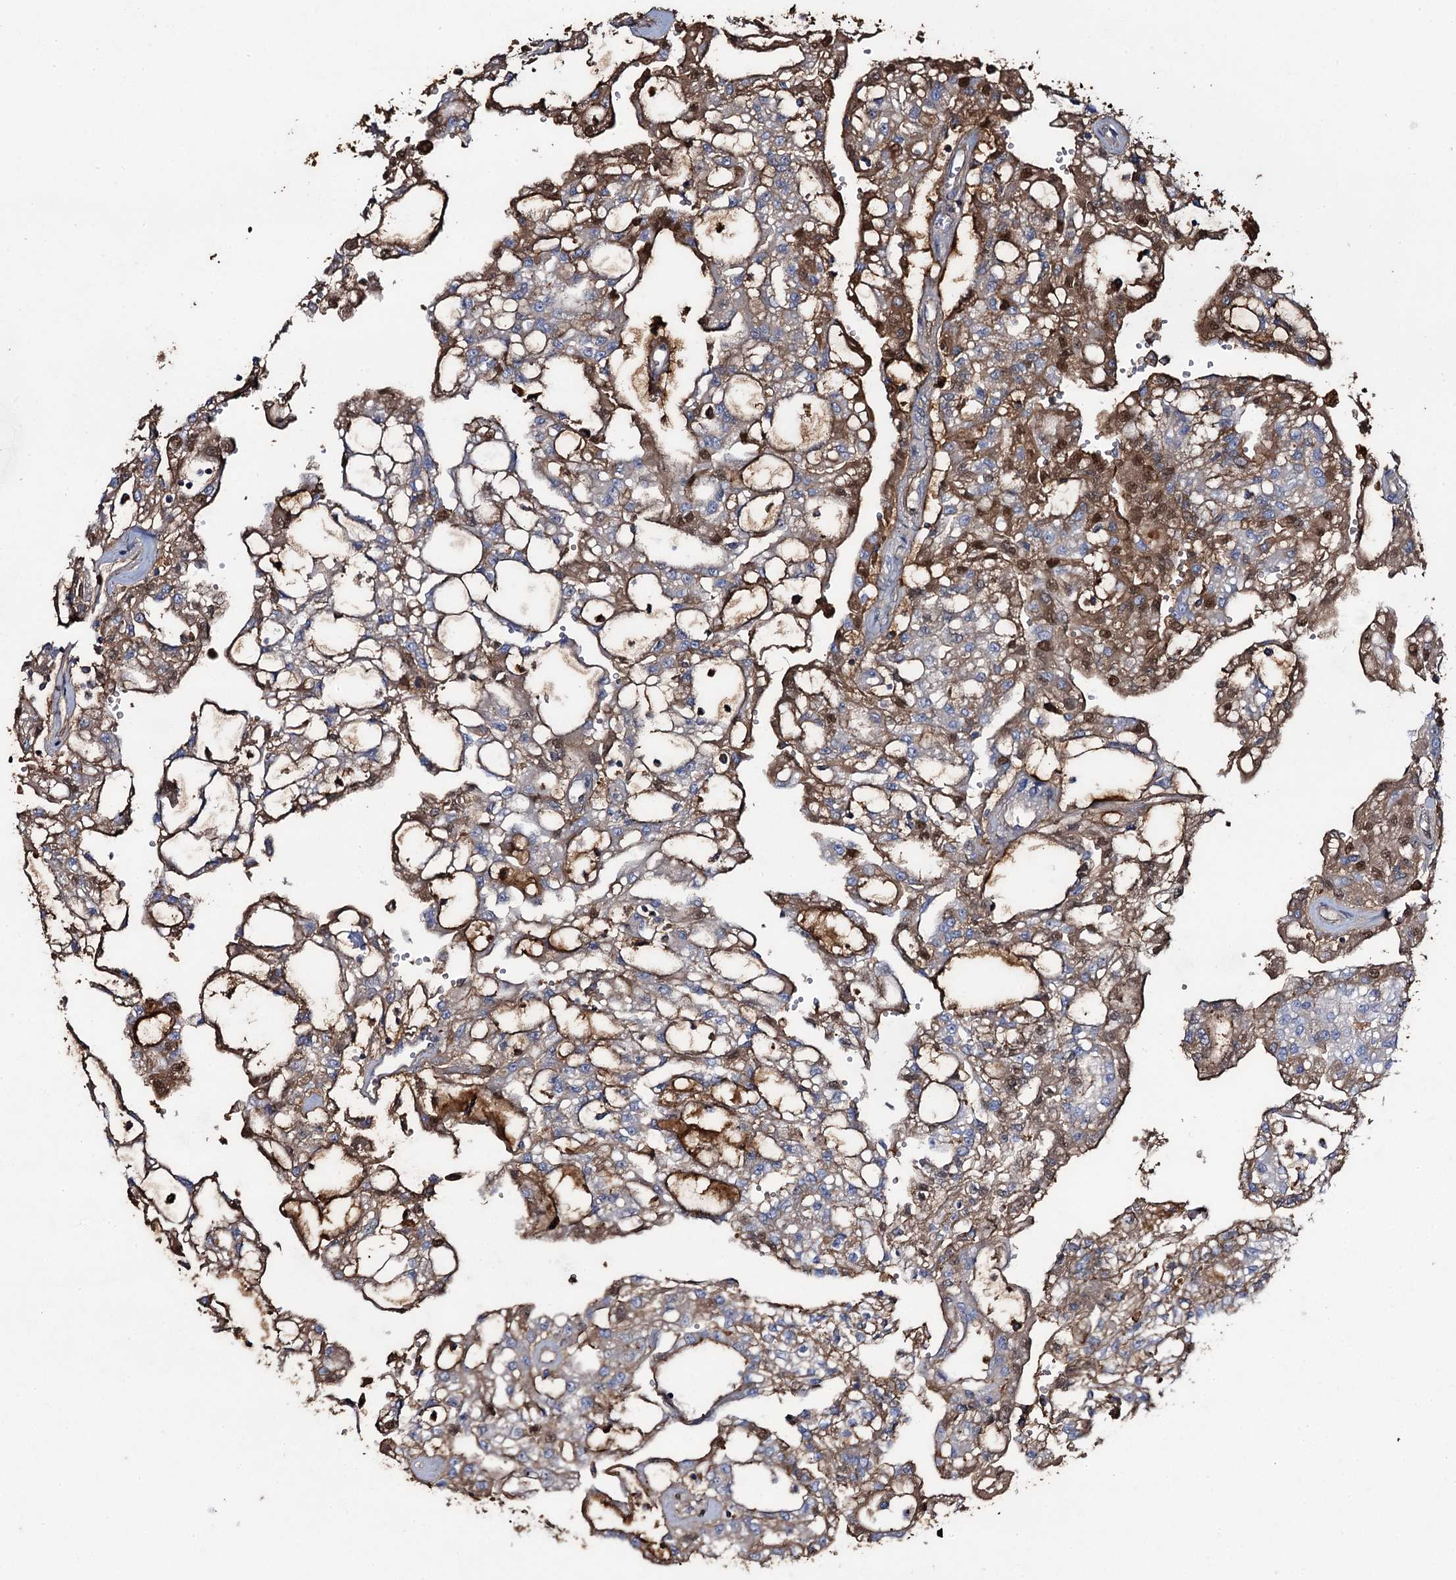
{"staining": {"intensity": "moderate", "quantity": "25%-75%", "location": "cytoplasmic/membranous,nuclear"}, "tissue": "renal cancer", "cell_type": "Tumor cells", "image_type": "cancer", "snomed": [{"axis": "morphology", "description": "Adenocarcinoma, NOS"}, {"axis": "topography", "description": "Kidney"}], "caption": "A high-resolution histopathology image shows IHC staining of renal cancer, which exhibits moderate cytoplasmic/membranous and nuclear expression in about 25%-75% of tumor cells. Immunohistochemistry stains the protein in brown and the nuclei are stained blue.", "gene": "EDN1", "patient": {"sex": "male", "age": 63}}